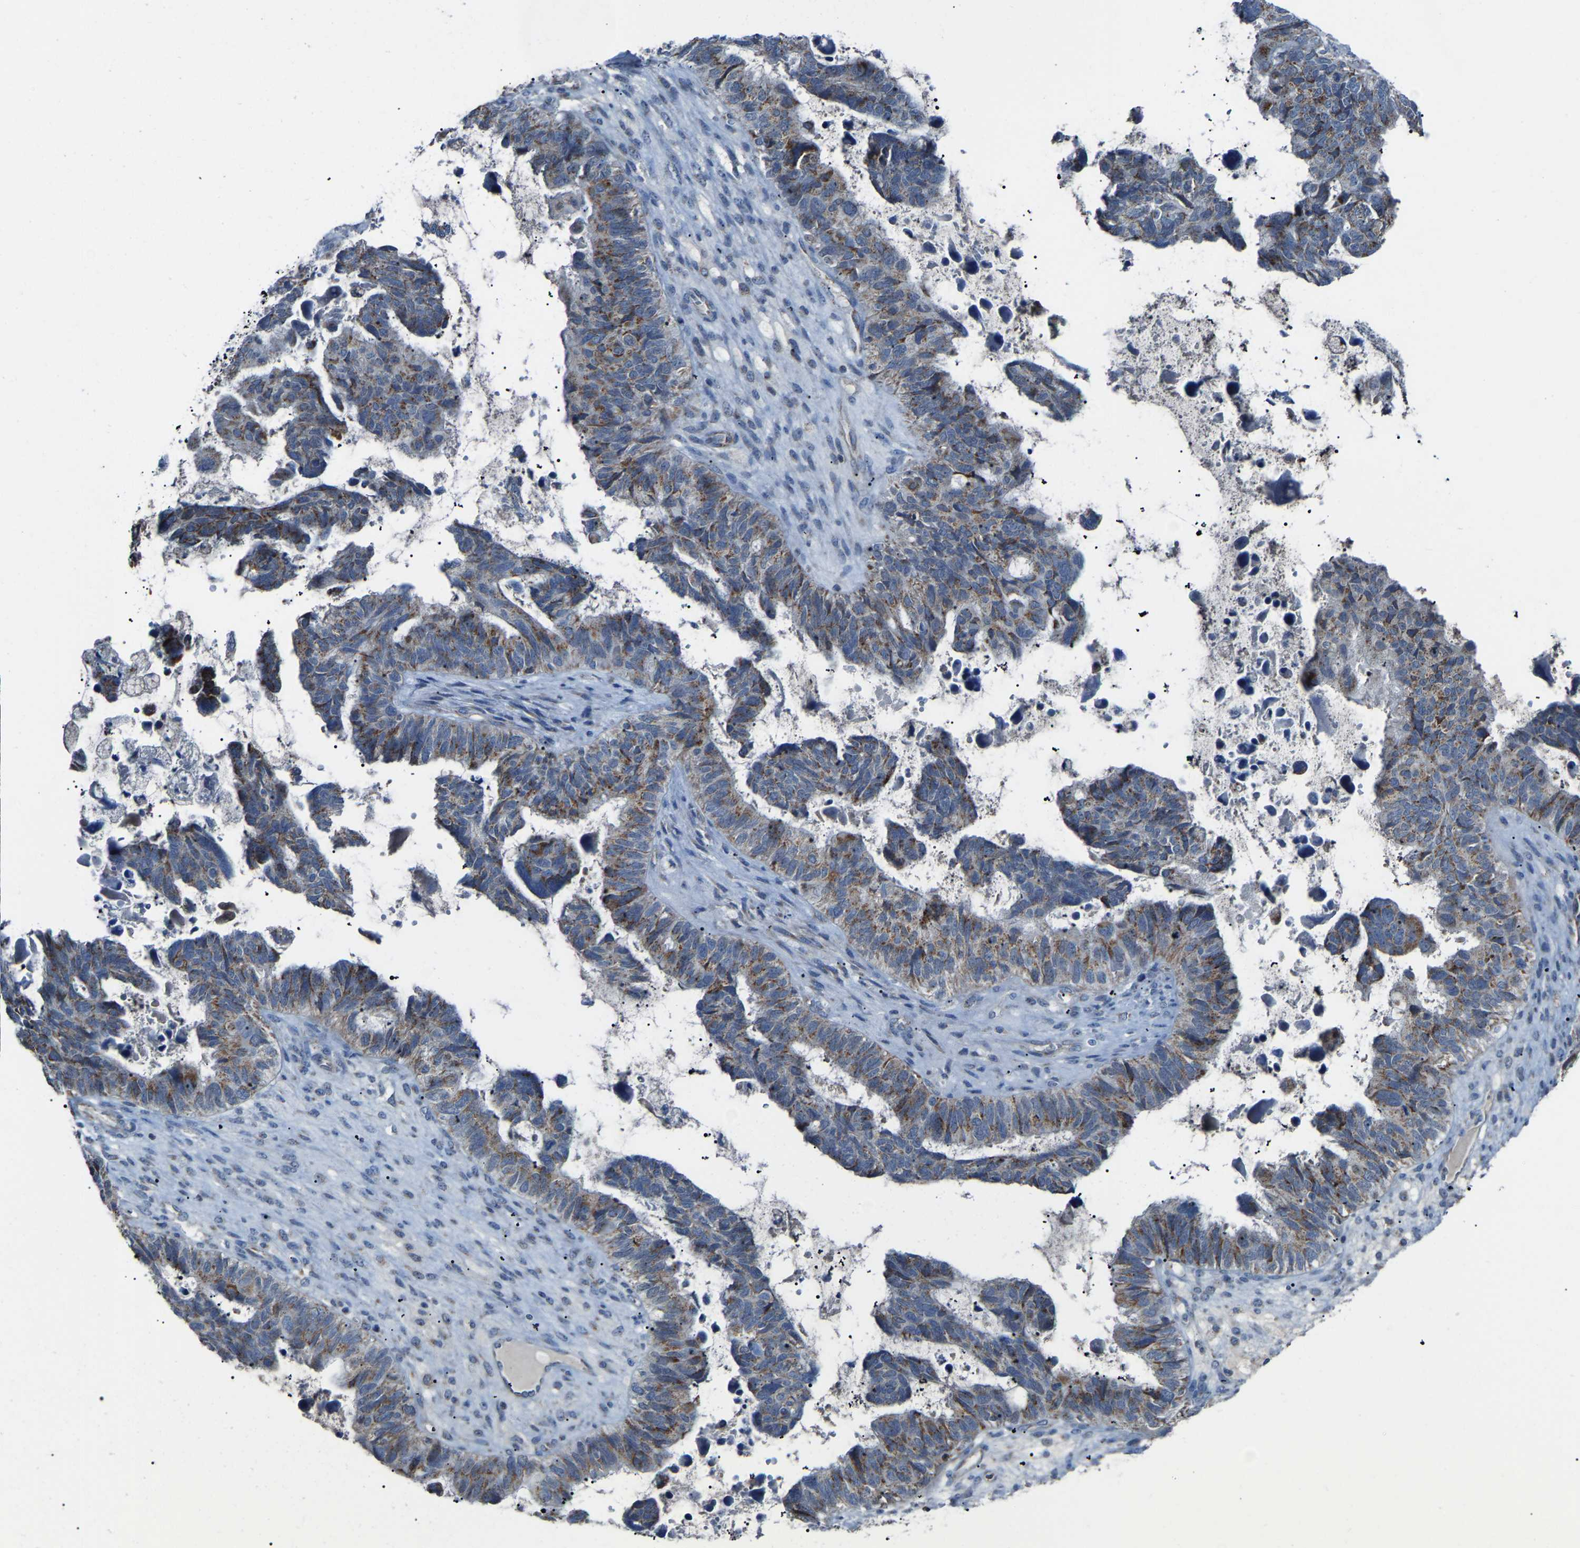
{"staining": {"intensity": "moderate", "quantity": "25%-75%", "location": "cytoplasmic/membranous"}, "tissue": "ovarian cancer", "cell_type": "Tumor cells", "image_type": "cancer", "snomed": [{"axis": "morphology", "description": "Cystadenocarcinoma, serous, NOS"}, {"axis": "topography", "description": "Ovary"}], "caption": "Ovarian serous cystadenocarcinoma stained with DAB (3,3'-diaminobenzidine) immunohistochemistry demonstrates medium levels of moderate cytoplasmic/membranous expression in approximately 25%-75% of tumor cells.", "gene": "CANT1", "patient": {"sex": "female", "age": 79}}